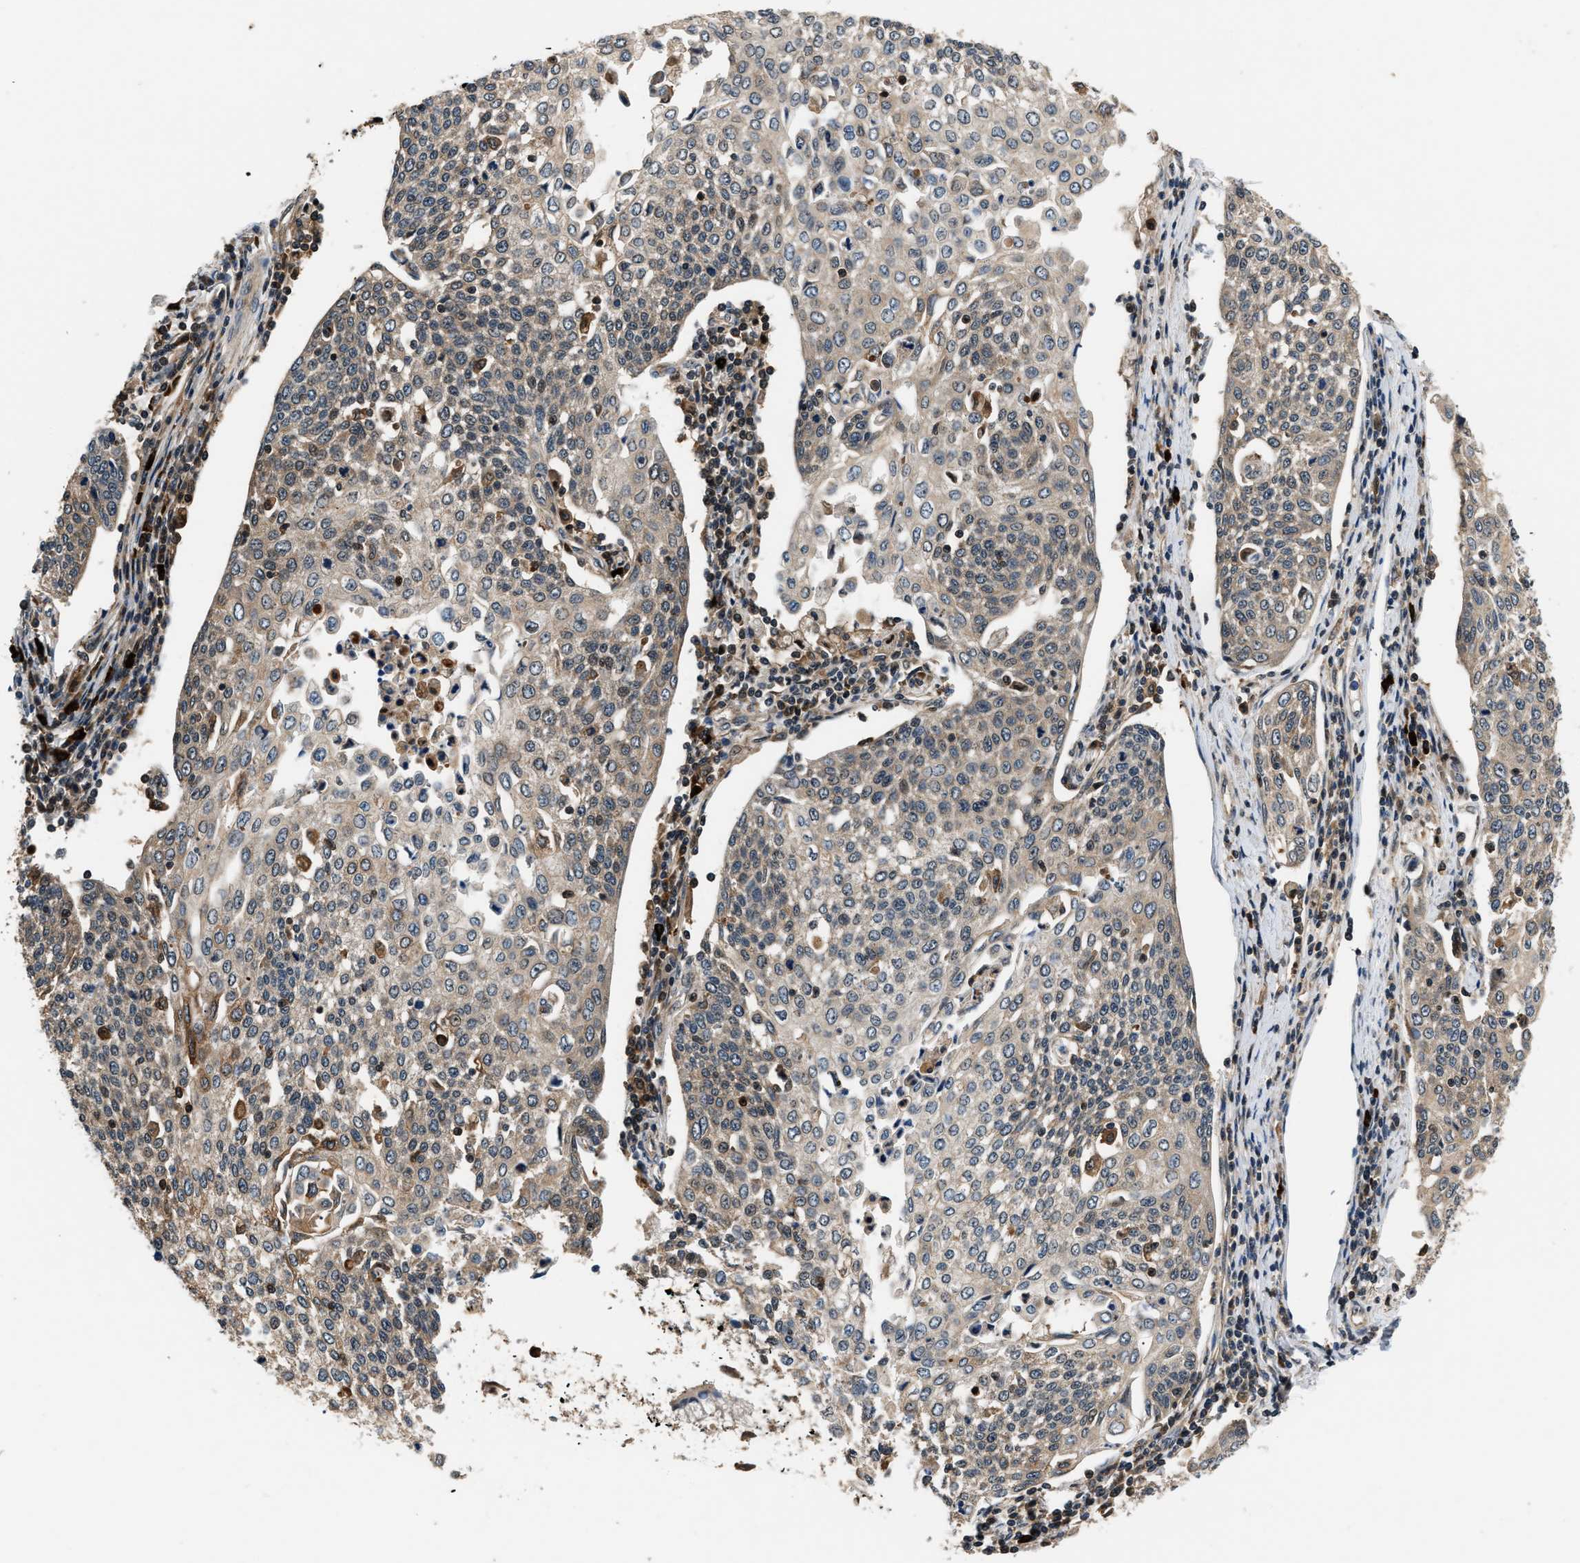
{"staining": {"intensity": "weak", "quantity": "25%-75%", "location": "cytoplasmic/membranous"}, "tissue": "cervical cancer", "cell_type": "Tumor cells", "image_type": "cancer", "snomed": [{"axis": "morphology", "description": "Squamous cell carcinoma, NOS"}, {"axis": "topography", "description": "Cervix"}], "caption": "Human squamous cell carcinoma (cervical) stained with a protein marker reveals weak staining in tumor cells.", "gene": "TUT7", "patient": {"sex": "female", "age": 34}}